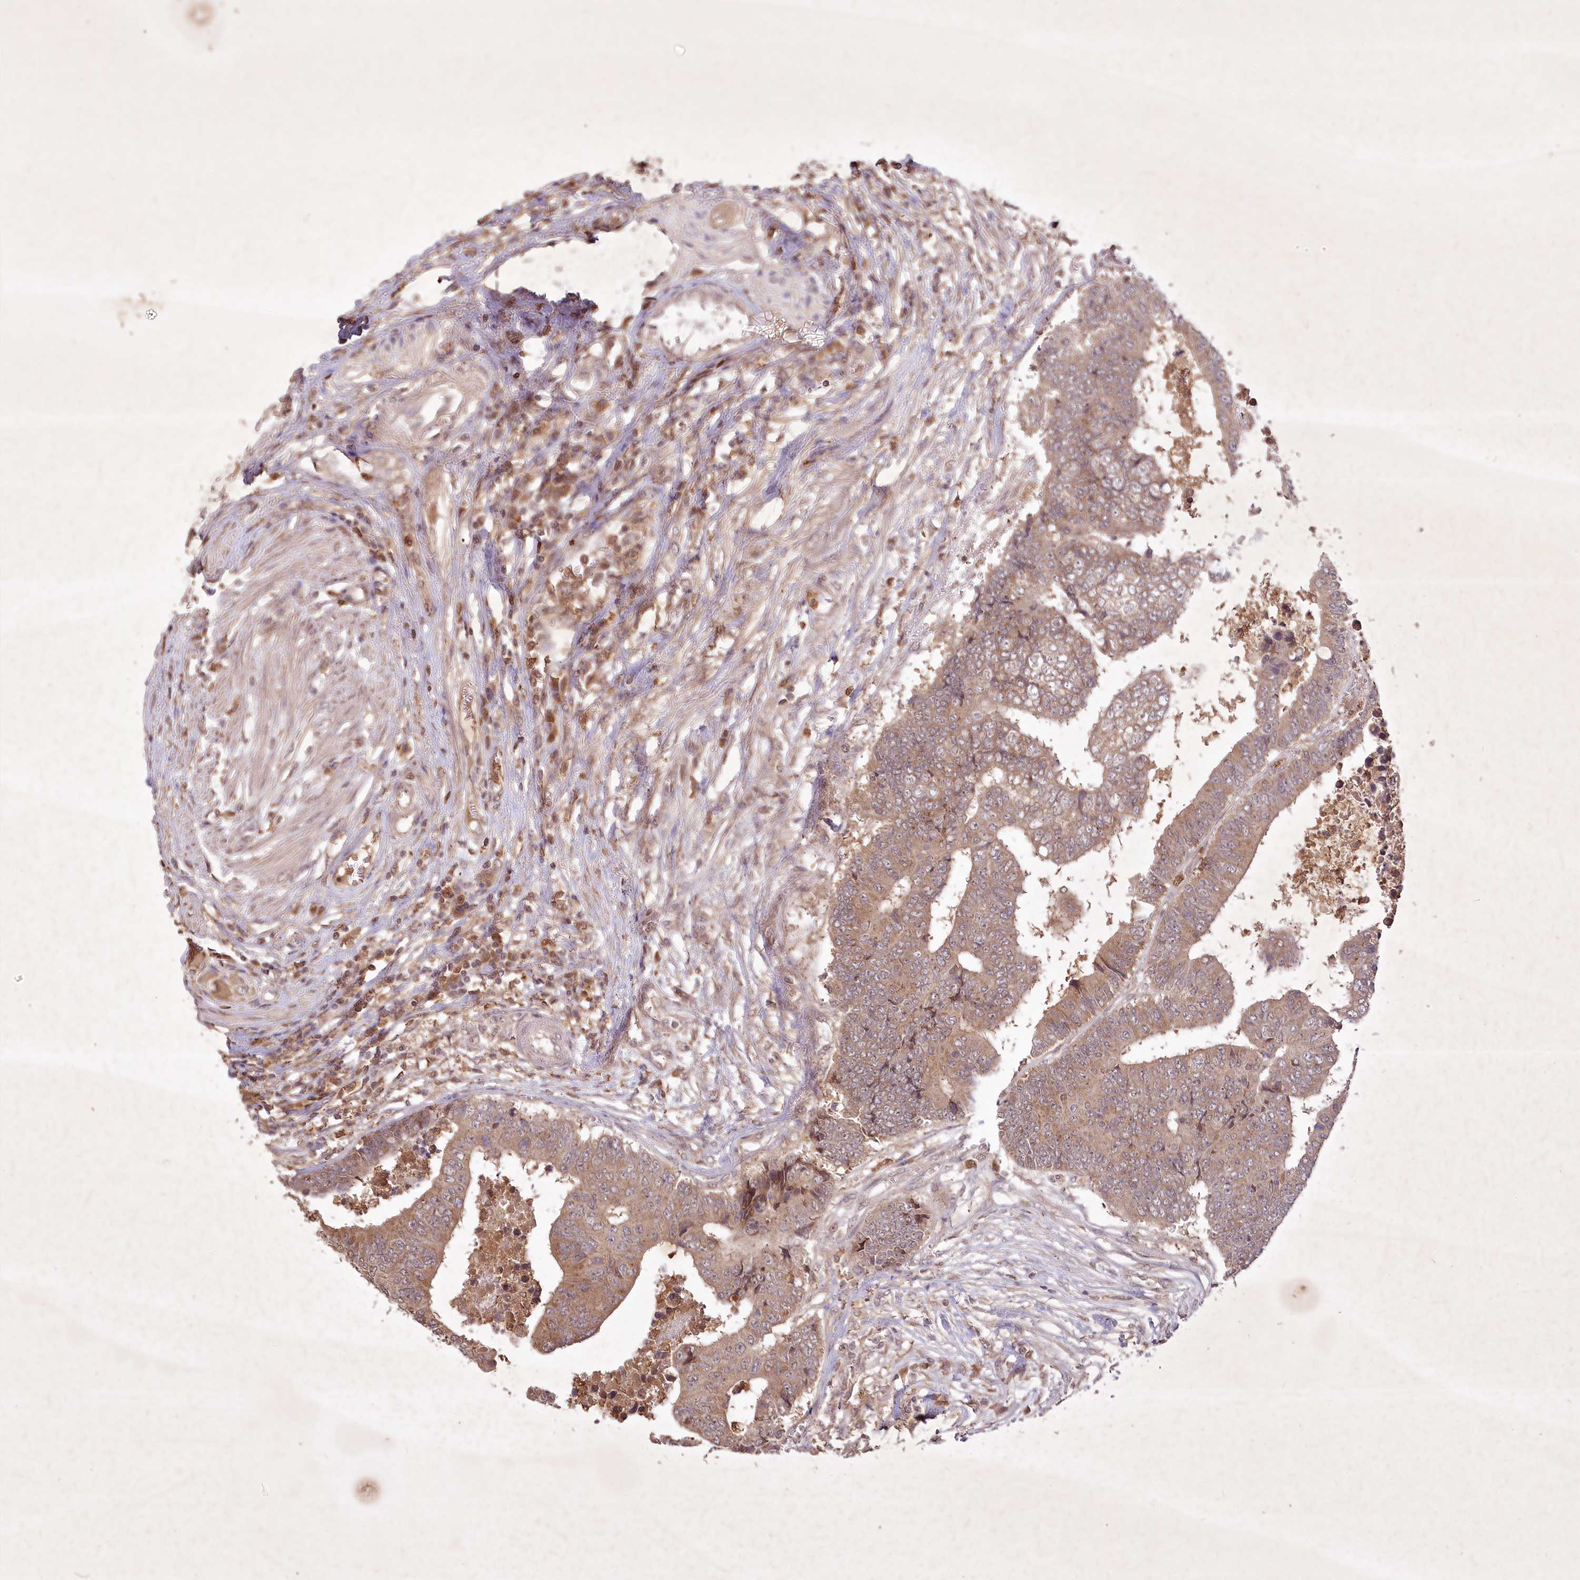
{"staining": {"intensity": "moderate", "quantity": ">75%", "location": "cytoplasmic/membranous"}, "tissue": "colorectal cancer", "cell_type": "Tumor cells", "image_type": "cancer", "snomed": [{"axis": "morphology", "description": "Adenocarcinoma, NOS"}, {"axis": "topography", "description": "Rectum"}], "caption": "A photomicrograph of human colorectal cancer (adenocarcinoma) stained for a protein displays moderate cytoplasmic/membranous brown staining in tumor cells.", "gene": "IRAK1BP1", "patient": {"sex": "male", "age": 84}}